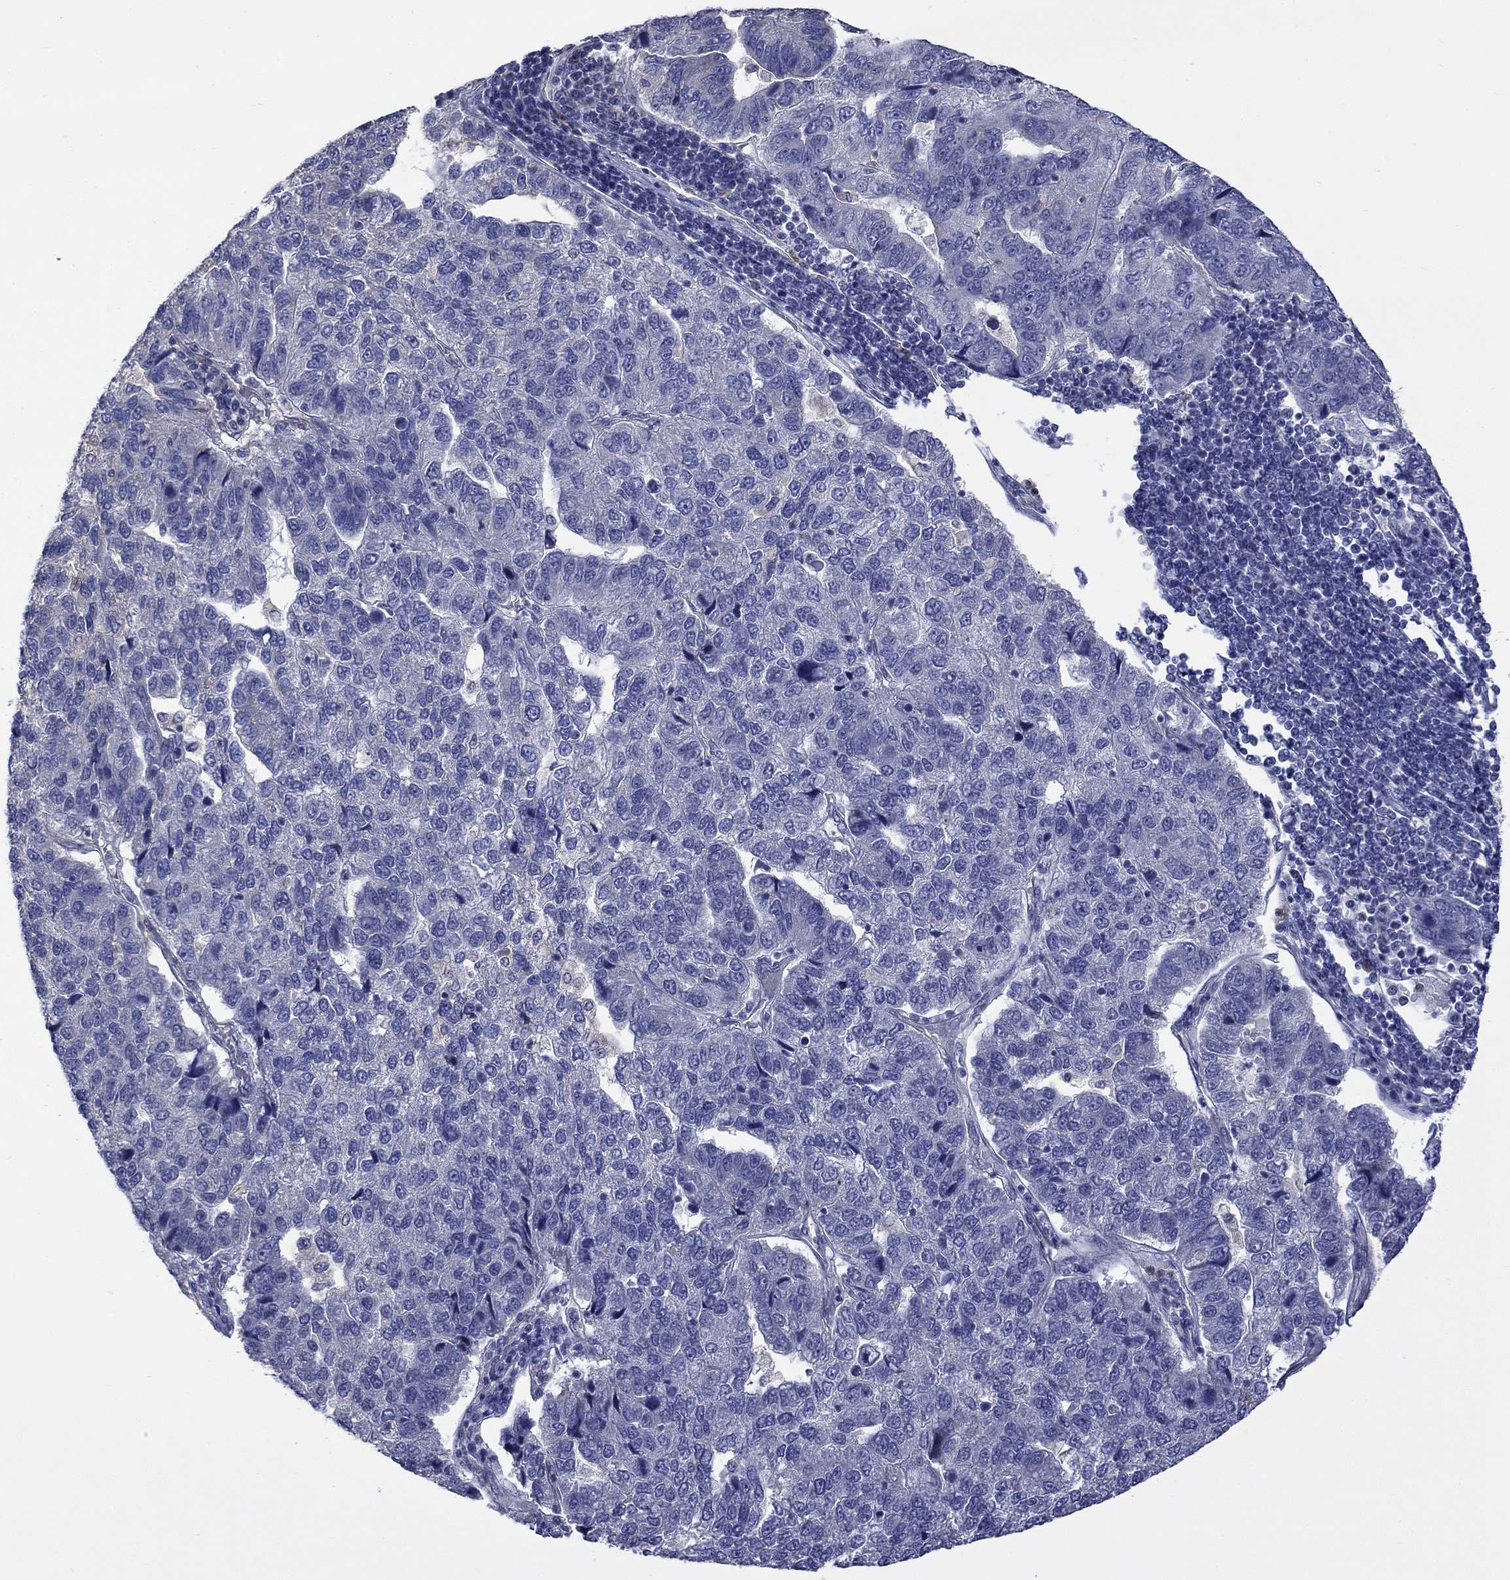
{"staining": {"intensity": "negative", "quantity": "none", "location": "none"}, "tissue": "pancreatic cancer", "cell_type": "Tumor cells", "image_type": "cancer", "snomed": [{"axis": "morphology", "description": "Adenocarcinoma, NOS"}, {"axis": "topography", "description": "Pancreas"}], "caption": "High power microscopy histopathology image of an IHC micrograph of pancreatic cancer, revealing no significant staining in tumor cells.", "gene": "CAMKK2", "patient": {"sex": "female", "age": 61}}